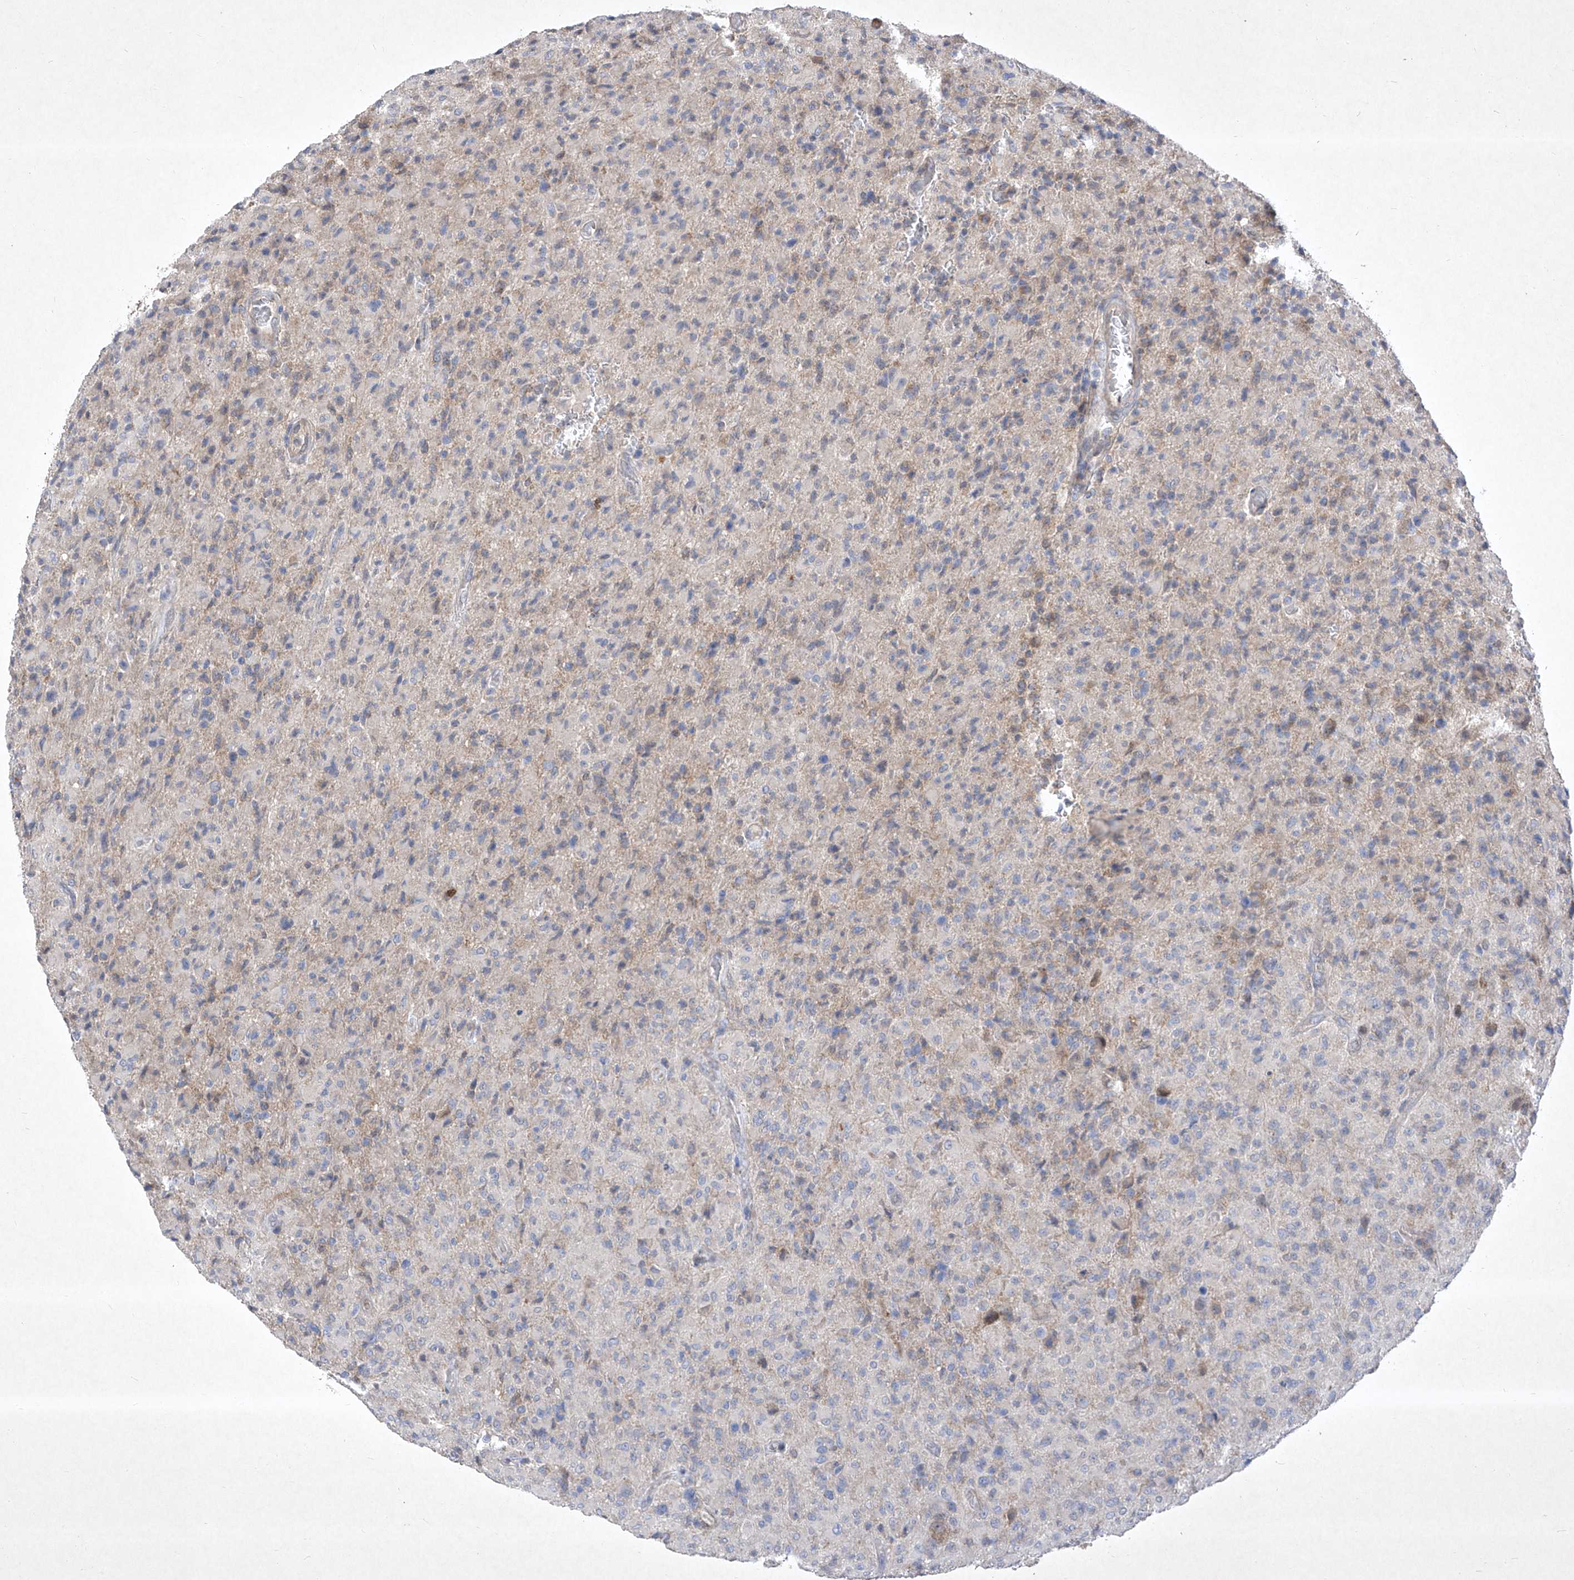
{"staining": {"intensity": "negative", "quantity": "none", "location": "none"}, "tissue": "glioma", "cell_type": "Tumor cells", "image_type": "cancer", "snomed": [{"axis": "morphology", "description": "Glioma, malignant, High grade"}, {"axis": "topography", "description": "Brain"}], "caption": "Glioma was stained to show a protein in brown. There is no significant staining in tumor cells.", "gene": "COQ3", "patient": {"sex": "female", "age": 57}}